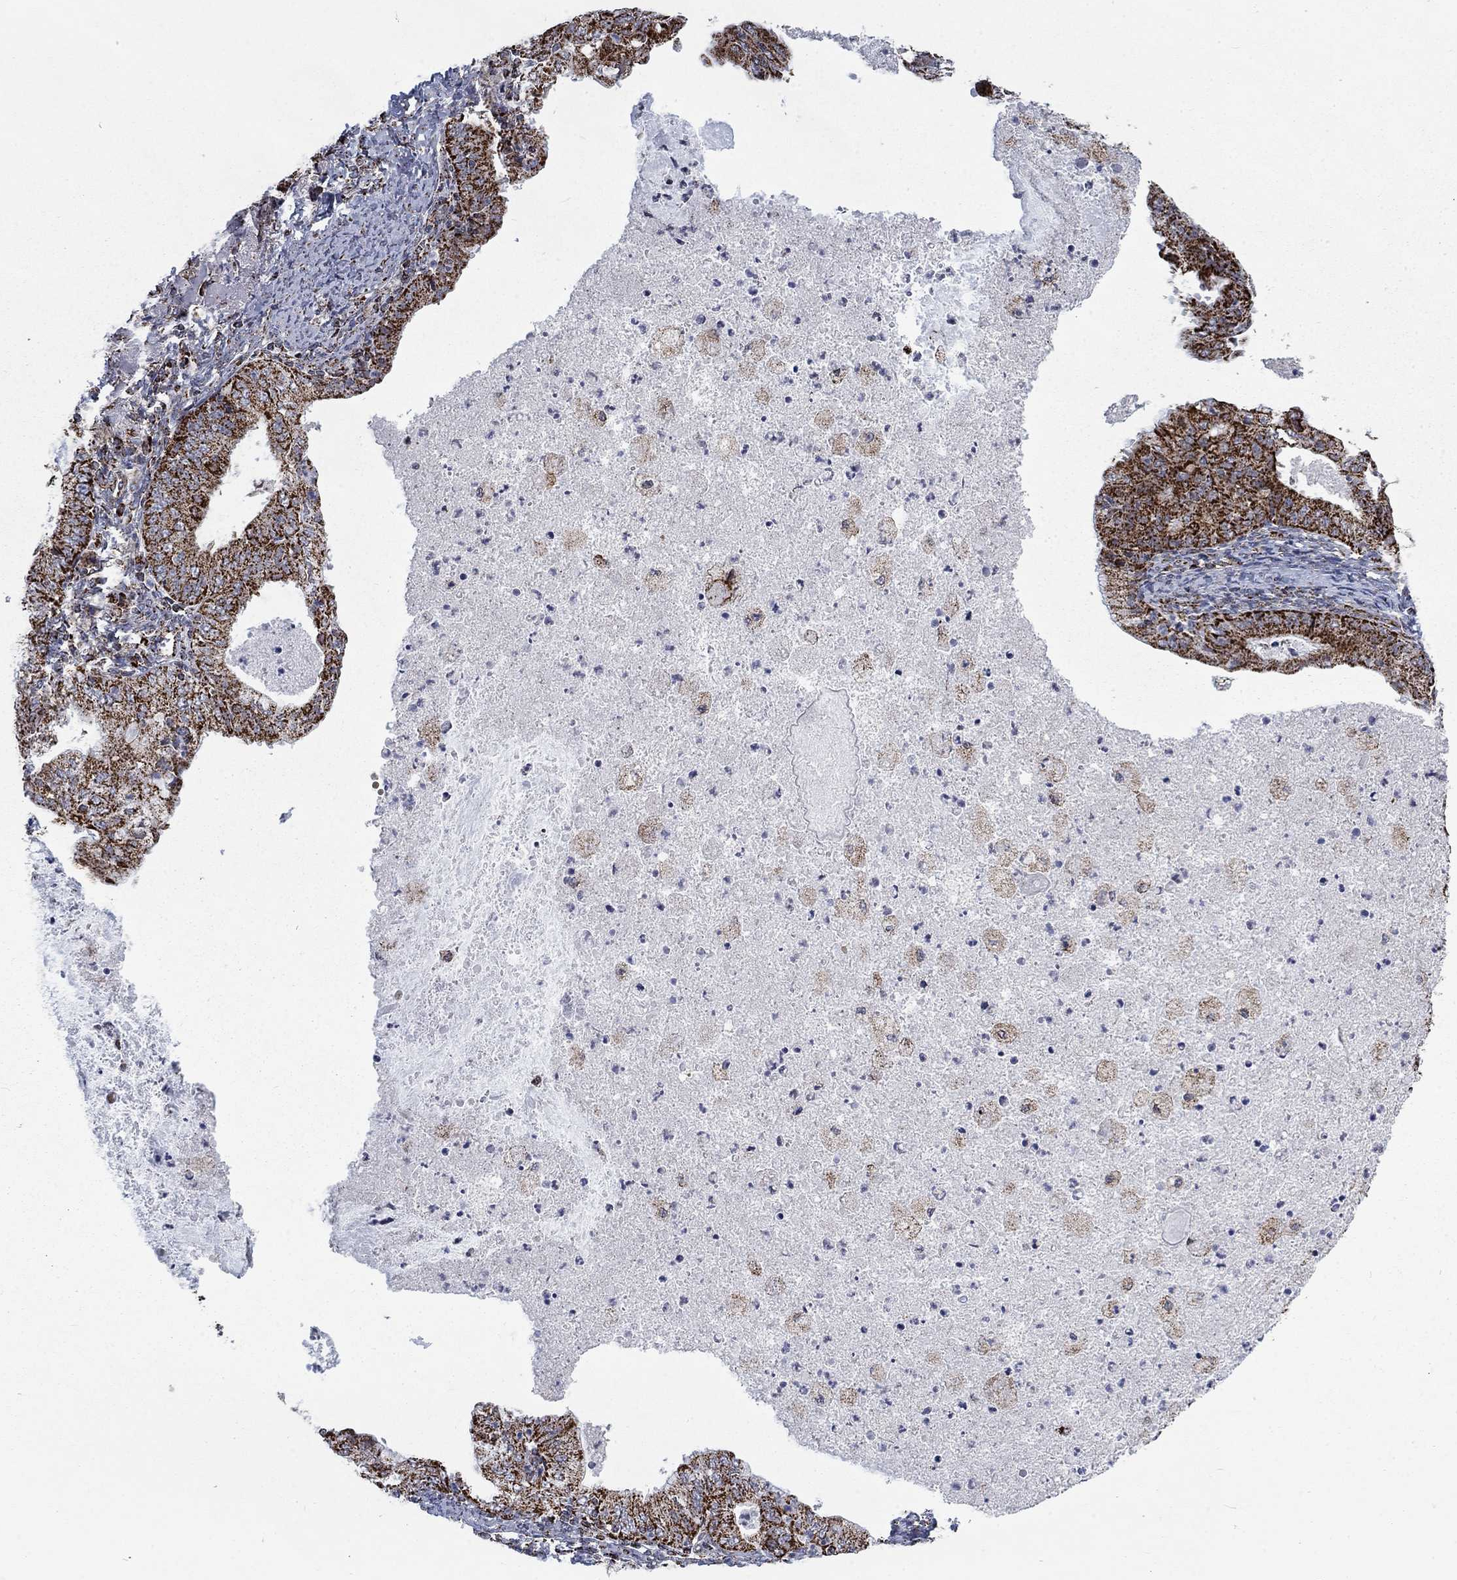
{"staining": {"intensity": "strong", "quantity": ">75%", "location": "cytoplasmic/membranous"}, "tissue": "endometrial cancer", "cell_type": "Tumor cells", "image_type": "cancer", "snomed": [{"axis": "morphology", "description": "Adenocarcinoma, NOS"}, {"axis": "topography", "description": "Endometrium"}], "caption": "Human endometrial cancer (adenocarcinoma) stained with a protein marker shows strong staining in tumor cells.", "gene": "MOAP1", "patient": {"sex": "female", "age": 57}}